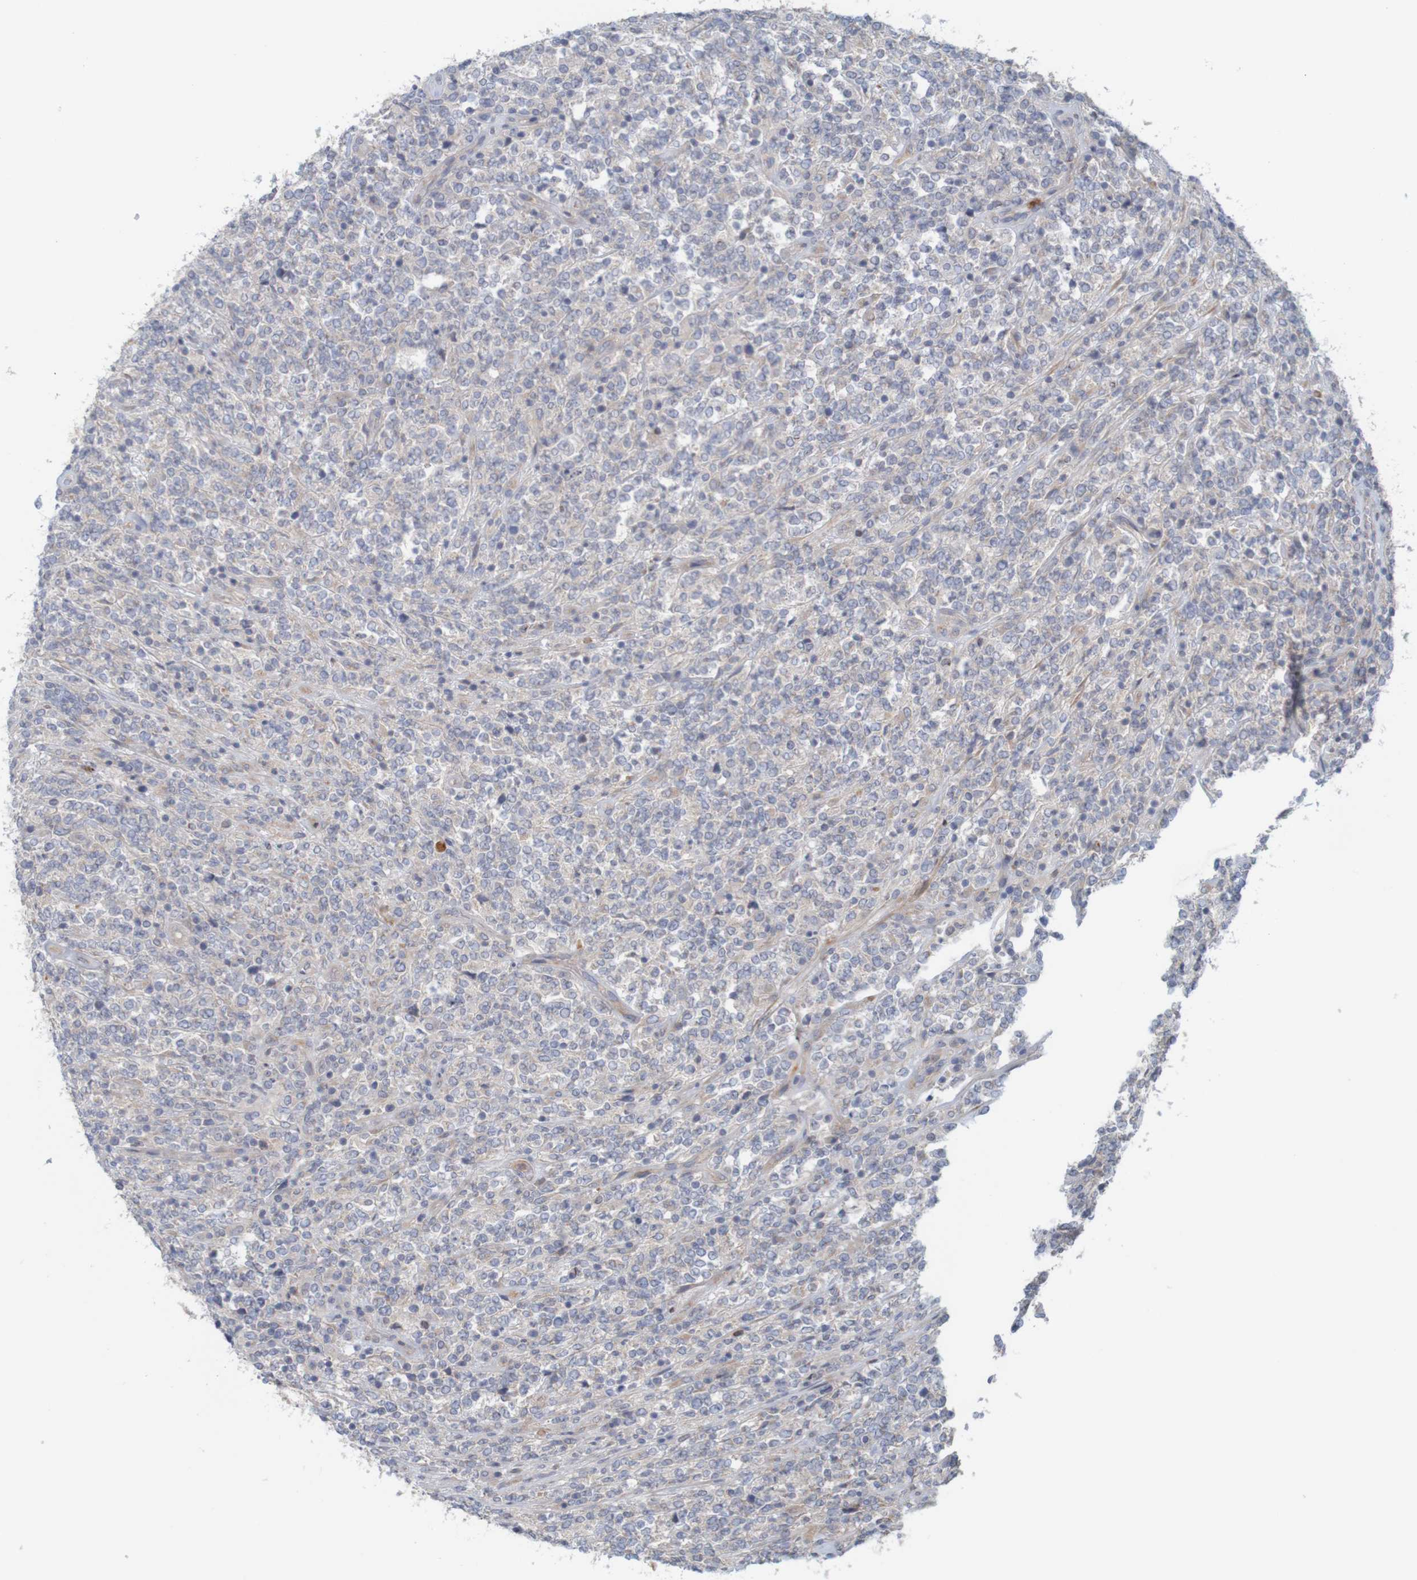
{"staining": {"intensity": "negative", "quantity": "none", "location": "none"}, "tissue": "lymphoma", "cell_type": "Tumor cells", "image_type": "cancer", "snomed": [{"axis": "morphology", "description": "Malignant lymphoma, non-Hodgkin's type, High grade"}, {"axis": "topography", "description": "Soft tissue"}], "caption": "DAB immunohistochemical staining of high-grade malignant lymphoma, non-Hodgkin's type exhibits no significant expression in tumor cells.", "gene": "KRT23", "patient": {"sex": "male", "age": 18}}